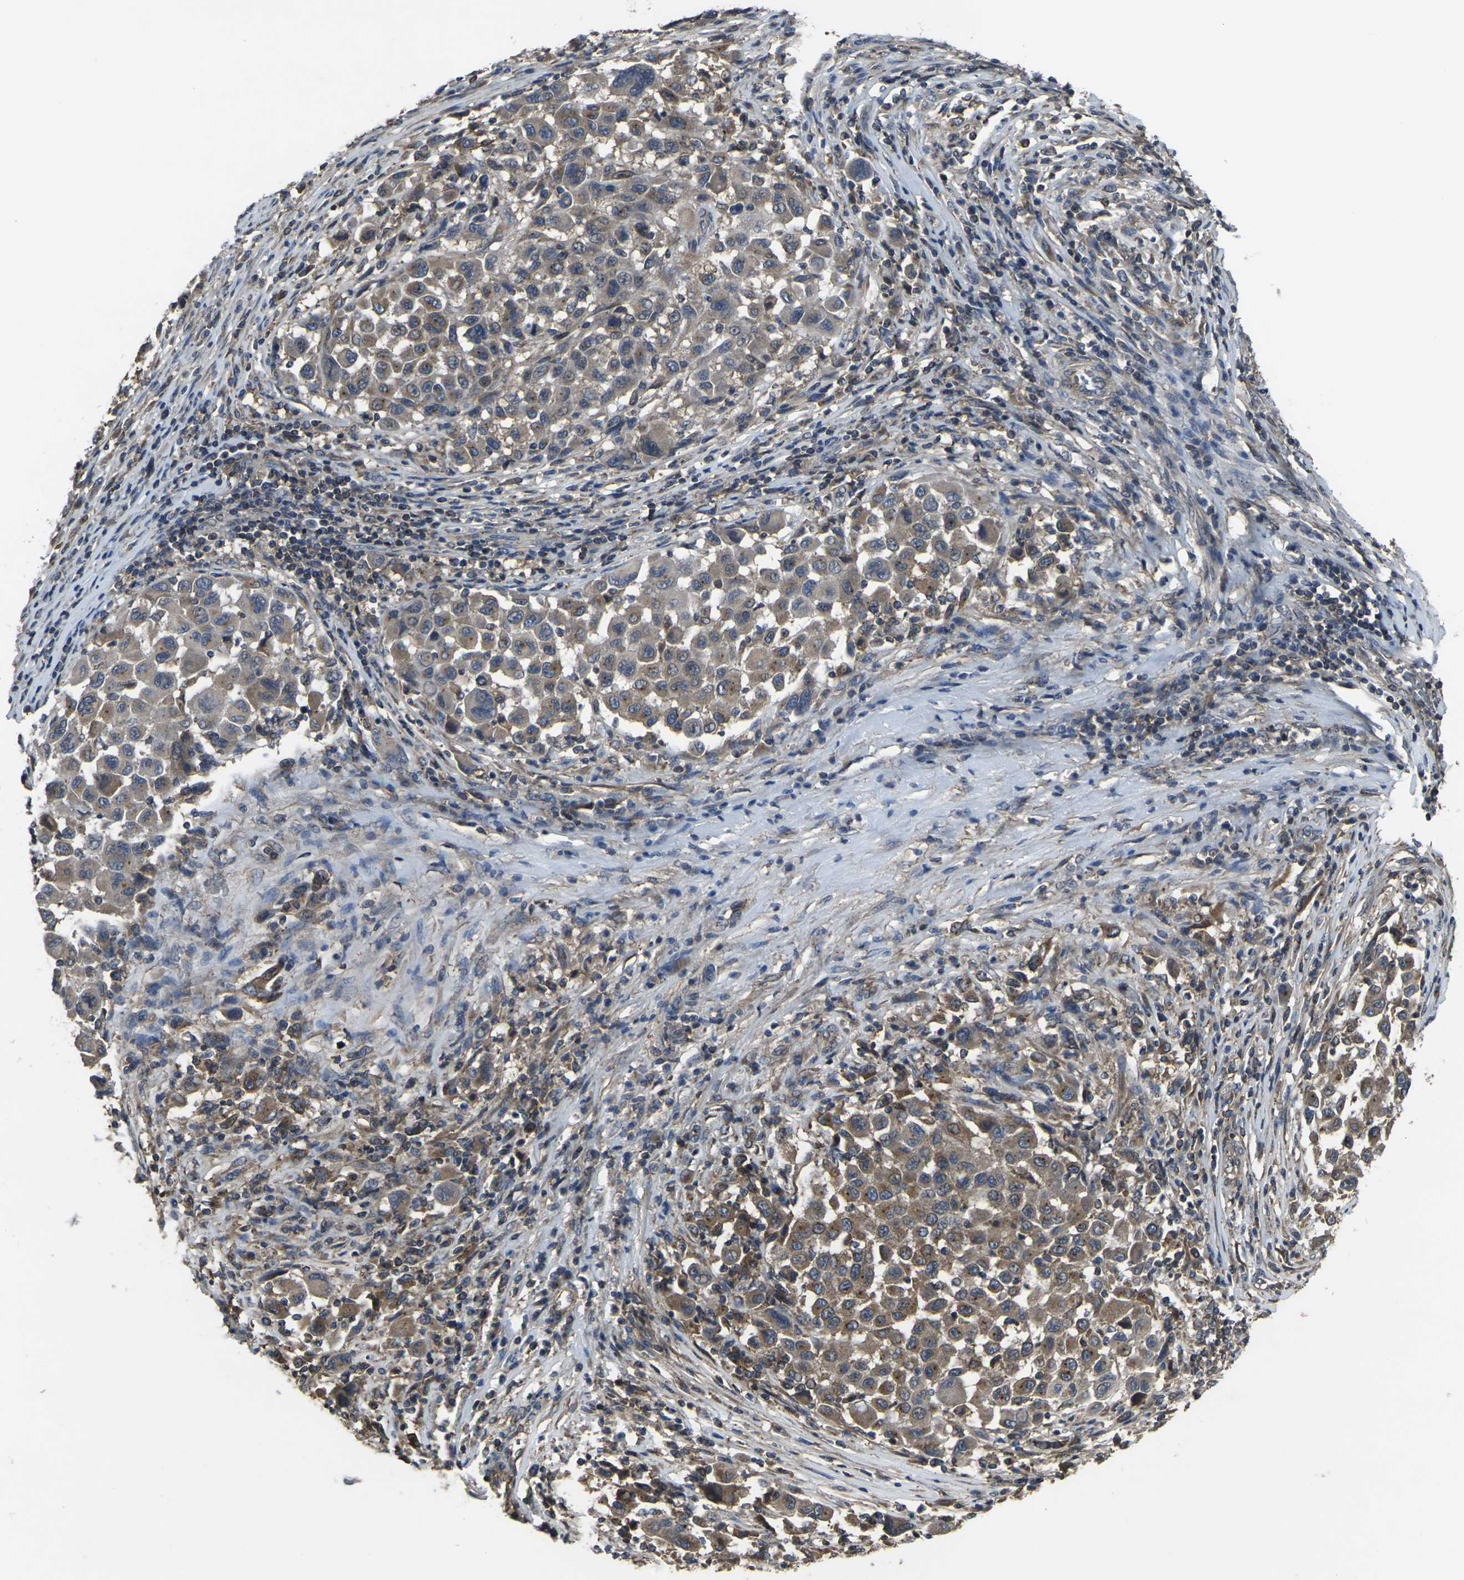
{"staining": {"intensity": "moderate", "quantity": ">75%", "location": "cytoplasmic/membranous"}, "tissue": "melanoma", "cell_type": "Tumor cells", "image_type": "cancer", "snomed": [{"axis": "morphology", "description": "Malignant melanoma, Metastatic site"}, {"axis": "topography", "description": "Lymph node"}], "caption": "Malignant melanoma (metastatic site) stained for a protein exhibits moderate cytoplasmic/membranous positivity in tumor cells. (brown staining indicates protein expression, while blue staining denotes nuclei).", "gene": "PRKACB", "patient": {"sex": "male", "age": 61}}